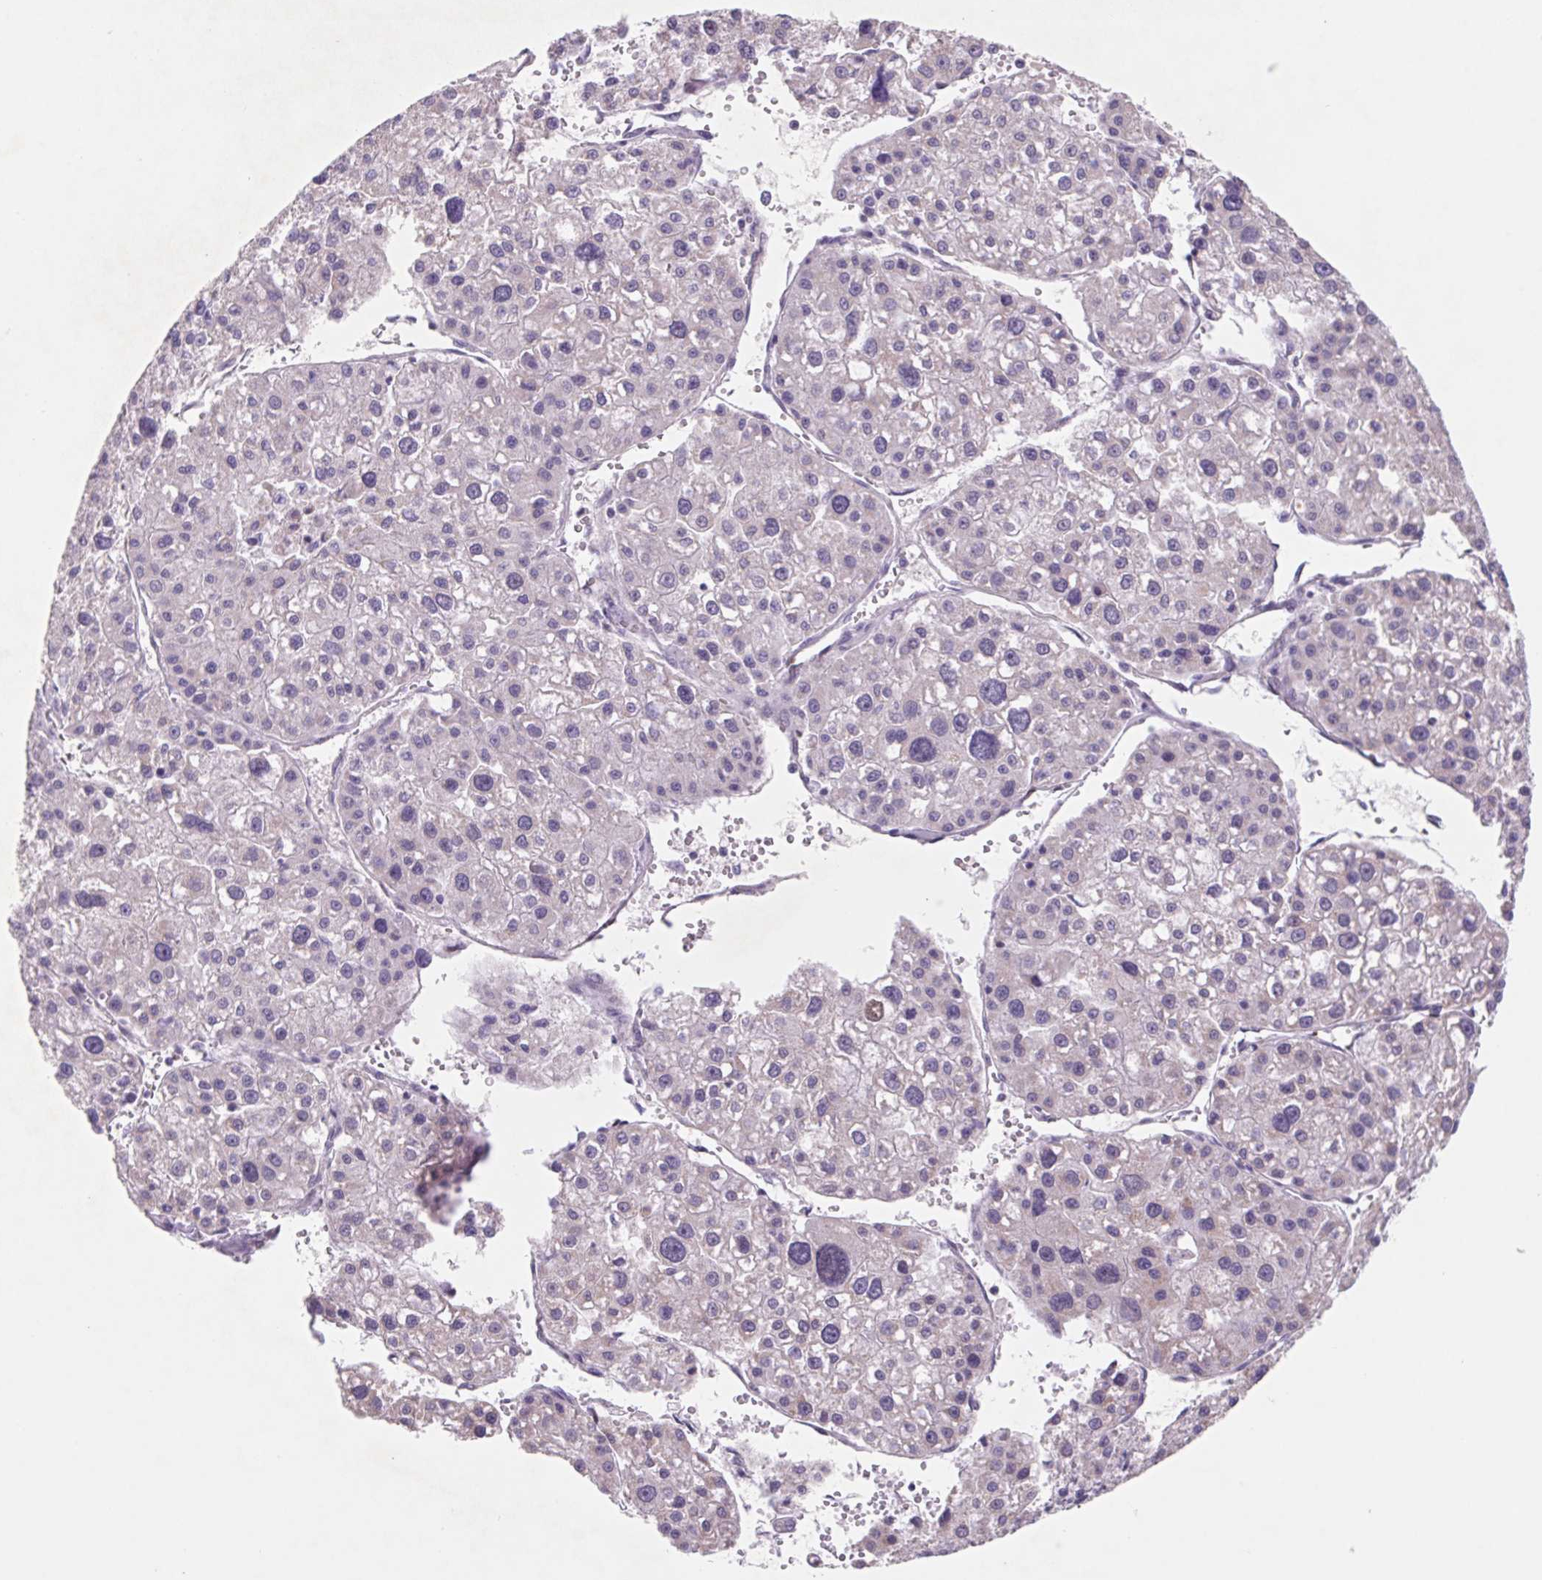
{"staining": {"intensity": "negative", "quantity": "none", "location": "none"}, "tissue": "liver cancer", "cell_type": "Tumor cells", "image_type": "cancer", "snomed": [{"axis": "morphology", "description": "Carcinoma, Hepatocellular, NOS"}, {"axis": "topography", "description": "Liver"}], "caption": "Immunohistochemistry (IHC) histopathology image of human liver cancer stained for a protein (brown), which reveals no expression in tumor cells.", "gene": "DPPA5", "patient": {"sex": "male", "age": 73}}